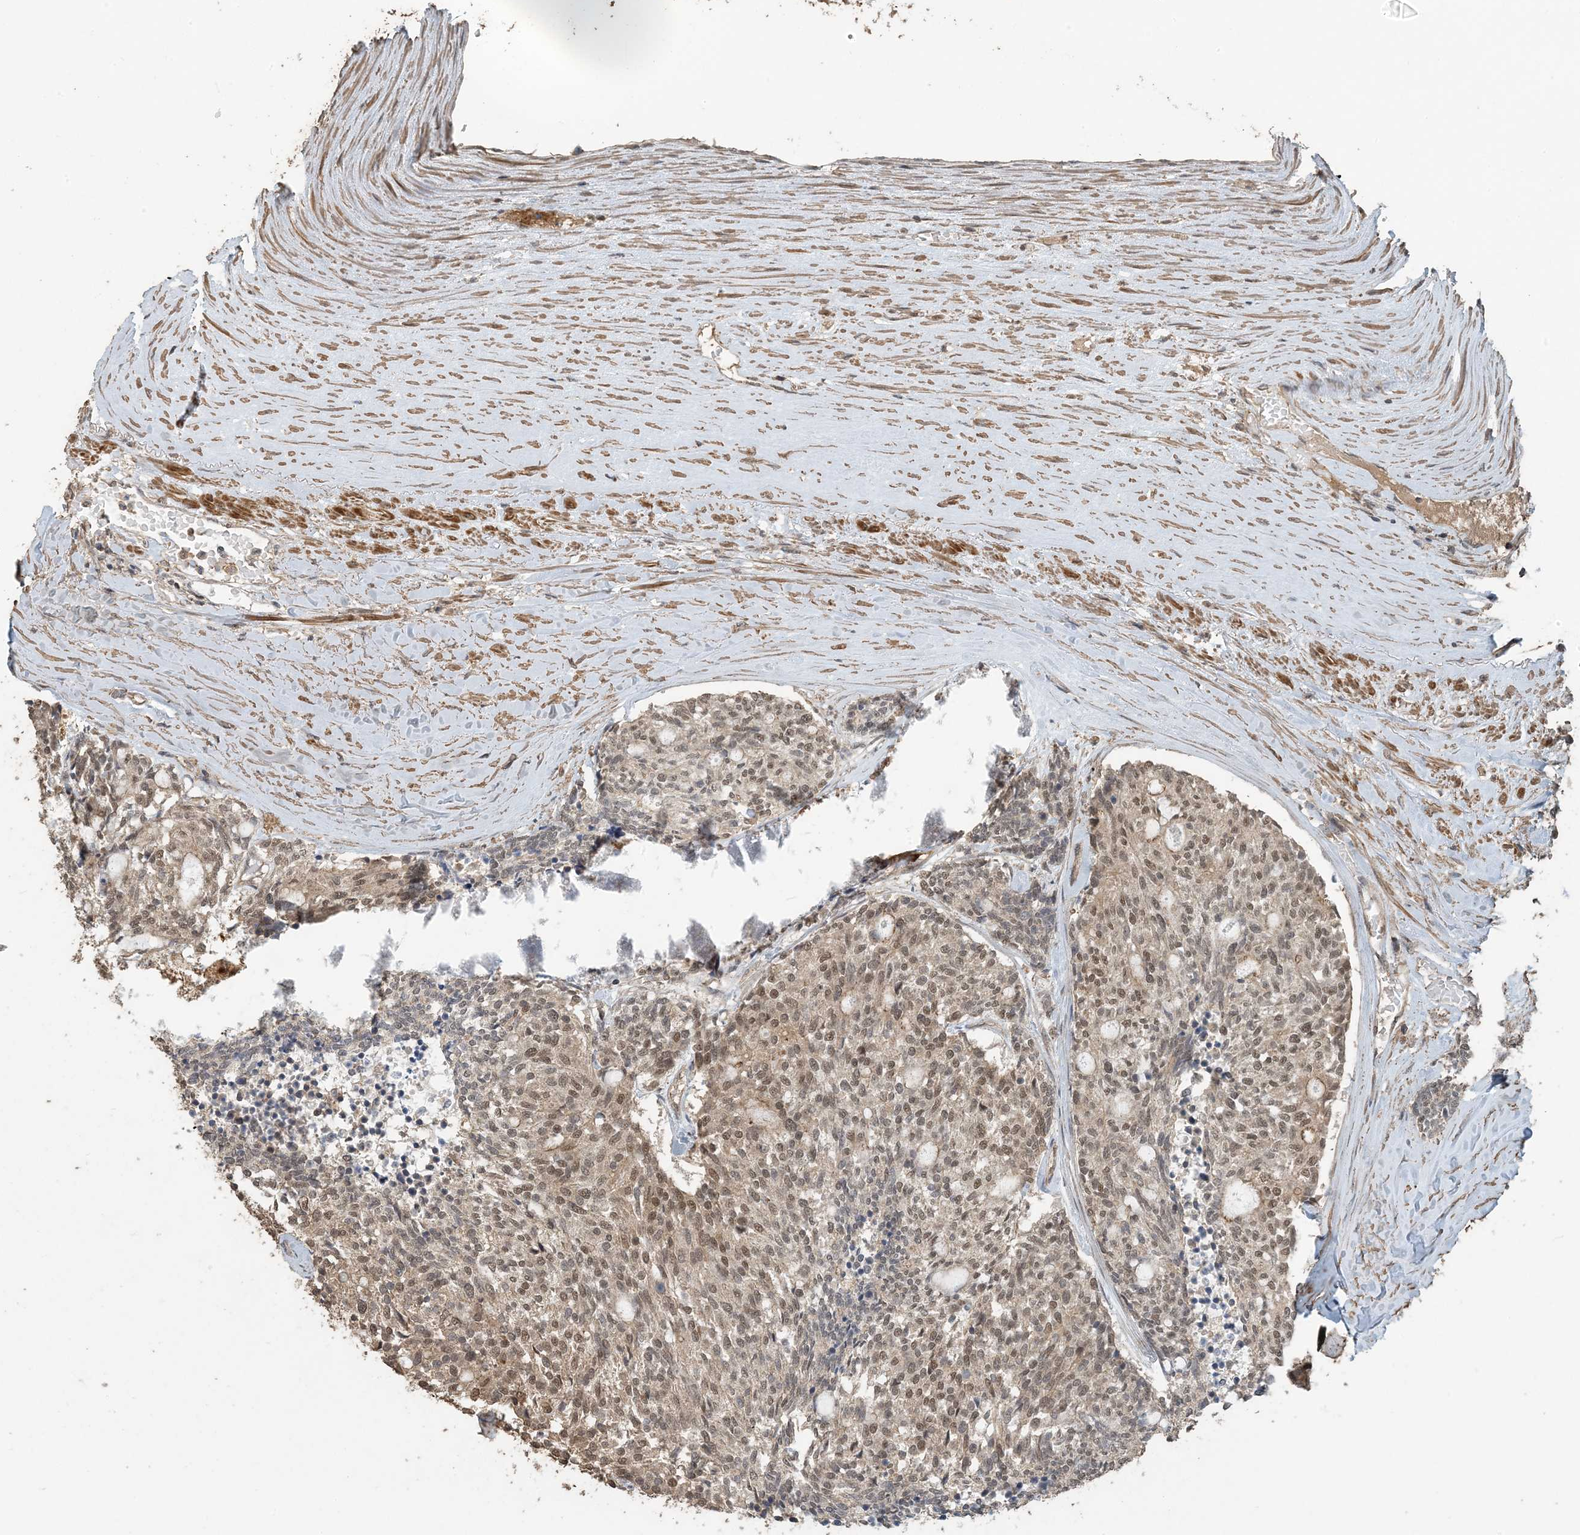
{"staining": {"intensity": "moderate", "quantity": ">75%", "location": "cytoplasmic/membranous,nuclear"}, "tissue": "carcinoid", "cell_type": "Tumor cells", "image_type": "cancer", "snomed": [{"axis": "morphology", "description": "Carcinoid, malignant, NOS"}, {"axis": "topography", "description": "Pancreas"}], "caption": "IHC of human carcinoid demonstrates medium levels of moderate cytoplasmic/membranous and nuclear staining in approximately >75% of tumor cells.", "gene": "ZC3H12A", "patient": {"sex": "female", "age": 54}}